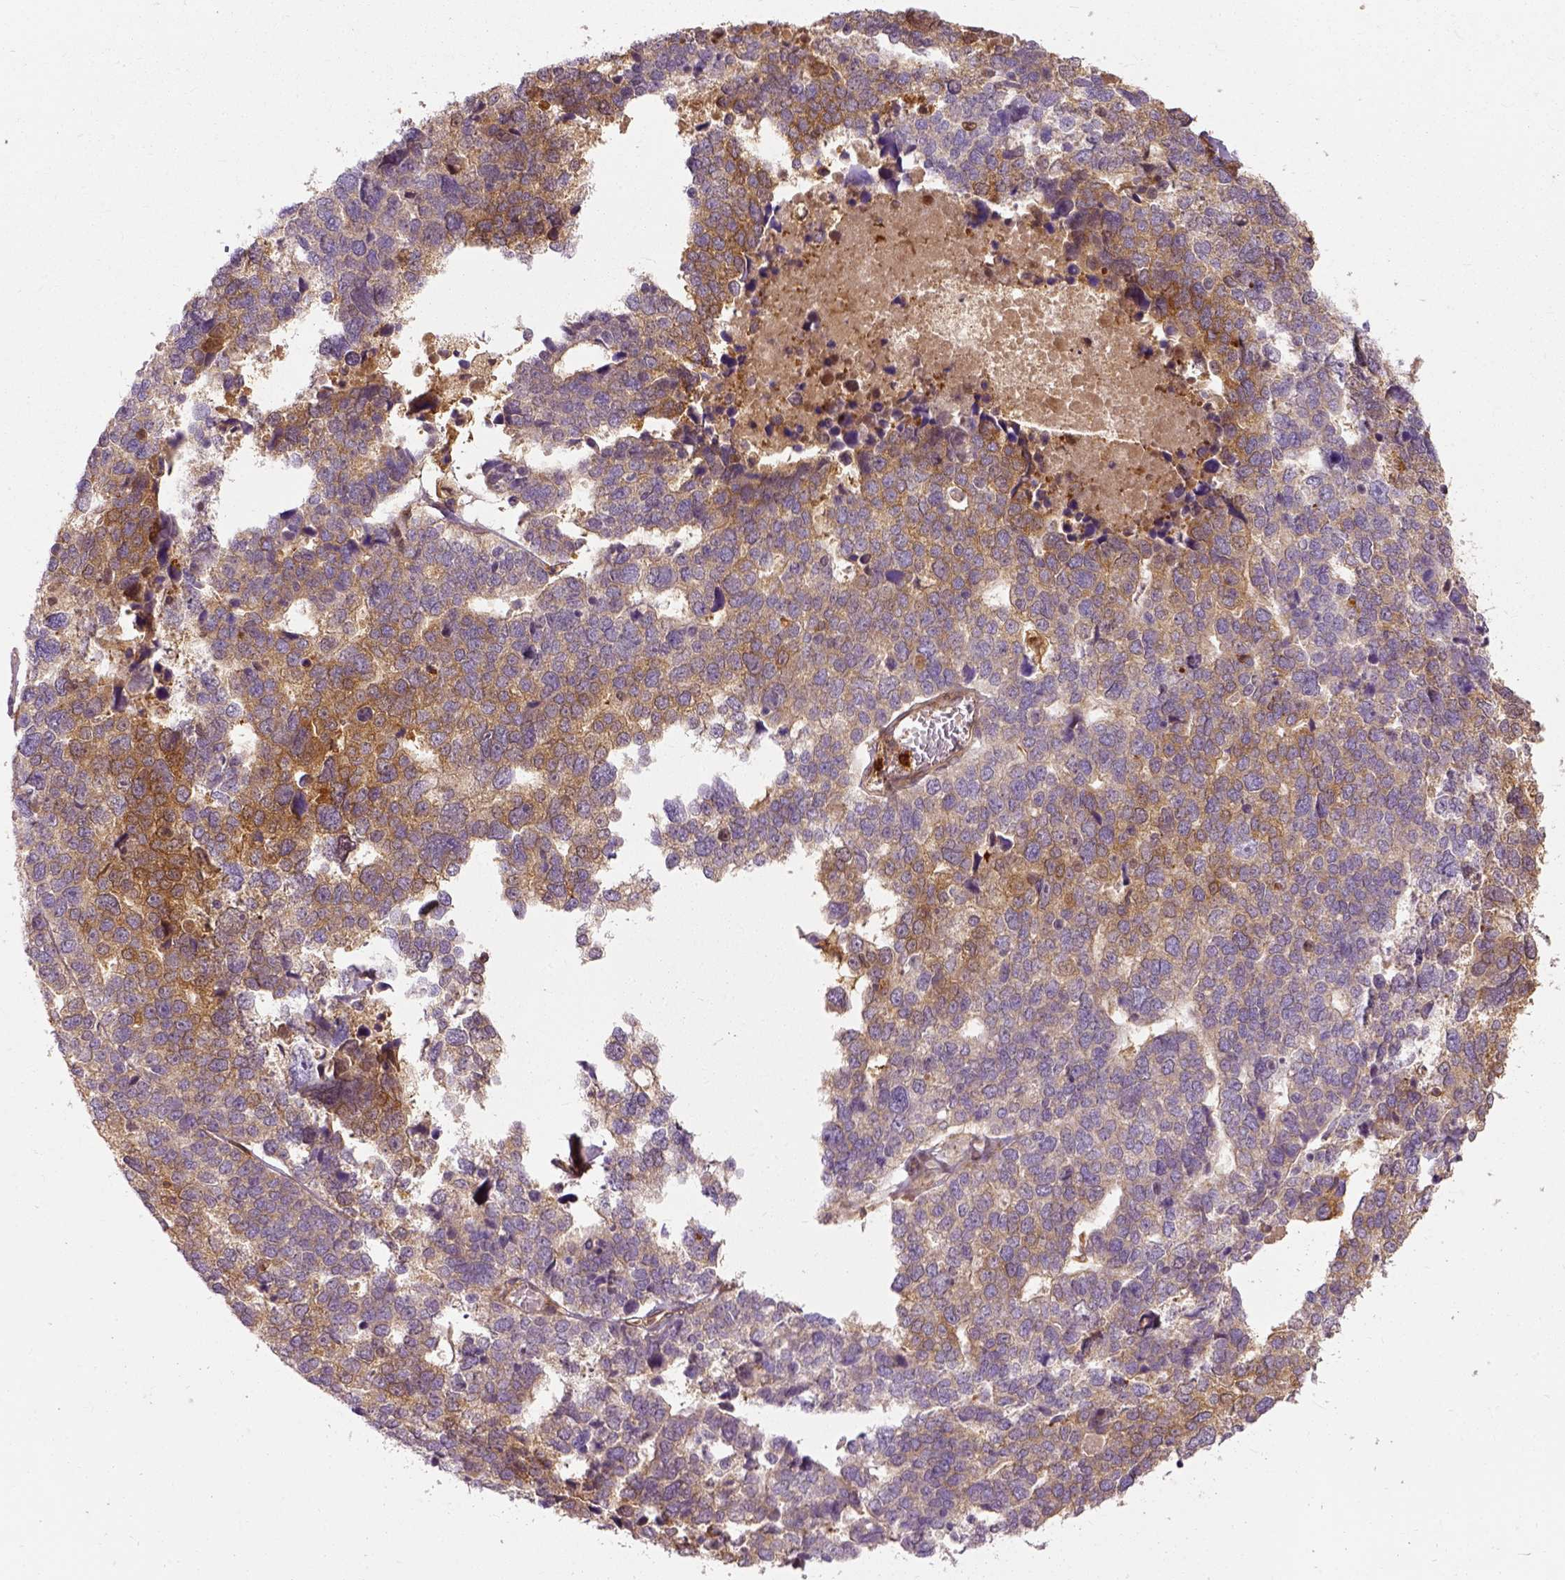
{"staining": {"intensity": "moderate", "quantity": "25%-75%", "location": "cytoplasmic/membranous"}, "tissue": "stomach cancer", "cell_type": "Tumor cells", "image_type": "cancer", "snomed": [{"axis": "morphology", "description": "Adenocarcinoma, NOS"}, {"axis": "topography", "description": "Stomach"}], "caption": "About 25%-75% of tumor cells in adenocarcinoma (stomach) demonstrate moderate cytoplasmic/membranous protein staining as visualized by brown immunohistochemical staining.", "gene": "GPI", "patient": {"sex": "male", "age": 69}}